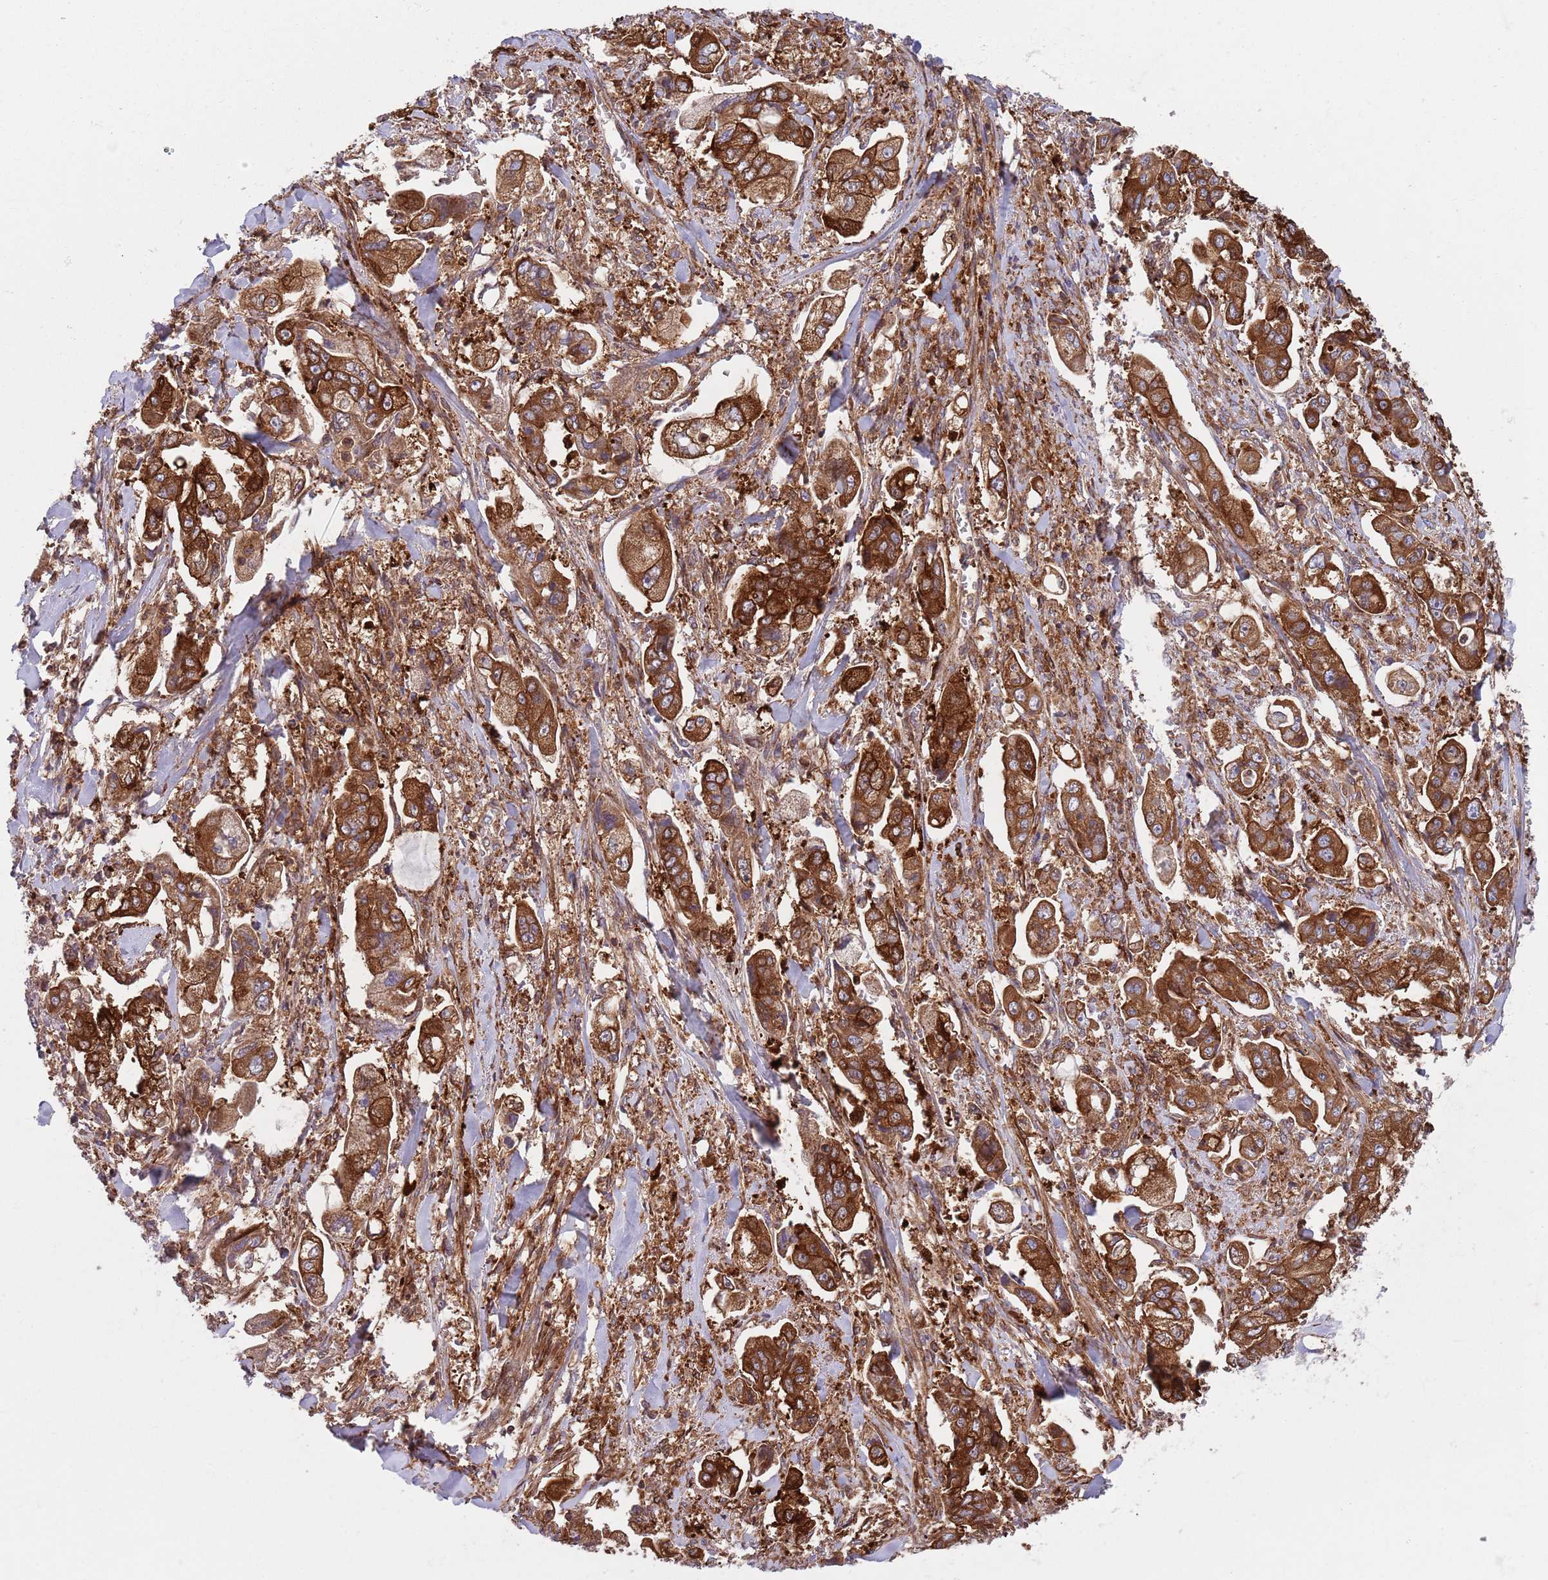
{"staining": {"intensity": "strong", "quantity": ">75%", "location": "cytoplasmic/membranous"}, "tissue": "stomach cancer", "cell_type": "Tumor cells", "image_type": "cancer", "snomed": [{"axis": "morphology", "description": "Adenocarcinoma, NOS"}, {"axis": "topography", "description": "Stomach"}], "caption": "High-power microscopy captured an immunohistochemistry (IHC) photomicrograph of stomach adenocarcinoma, revealing strong cytoplasmic/membranous staining in approximately >75% of tumor cells. The protein of interest is stained brown, and the nuclei are stained in blue (DAB IHC with brightfield microscopy, high magnification).", "gene": "ZMYM5", "patient": {"sex": "male", "age": 62}}